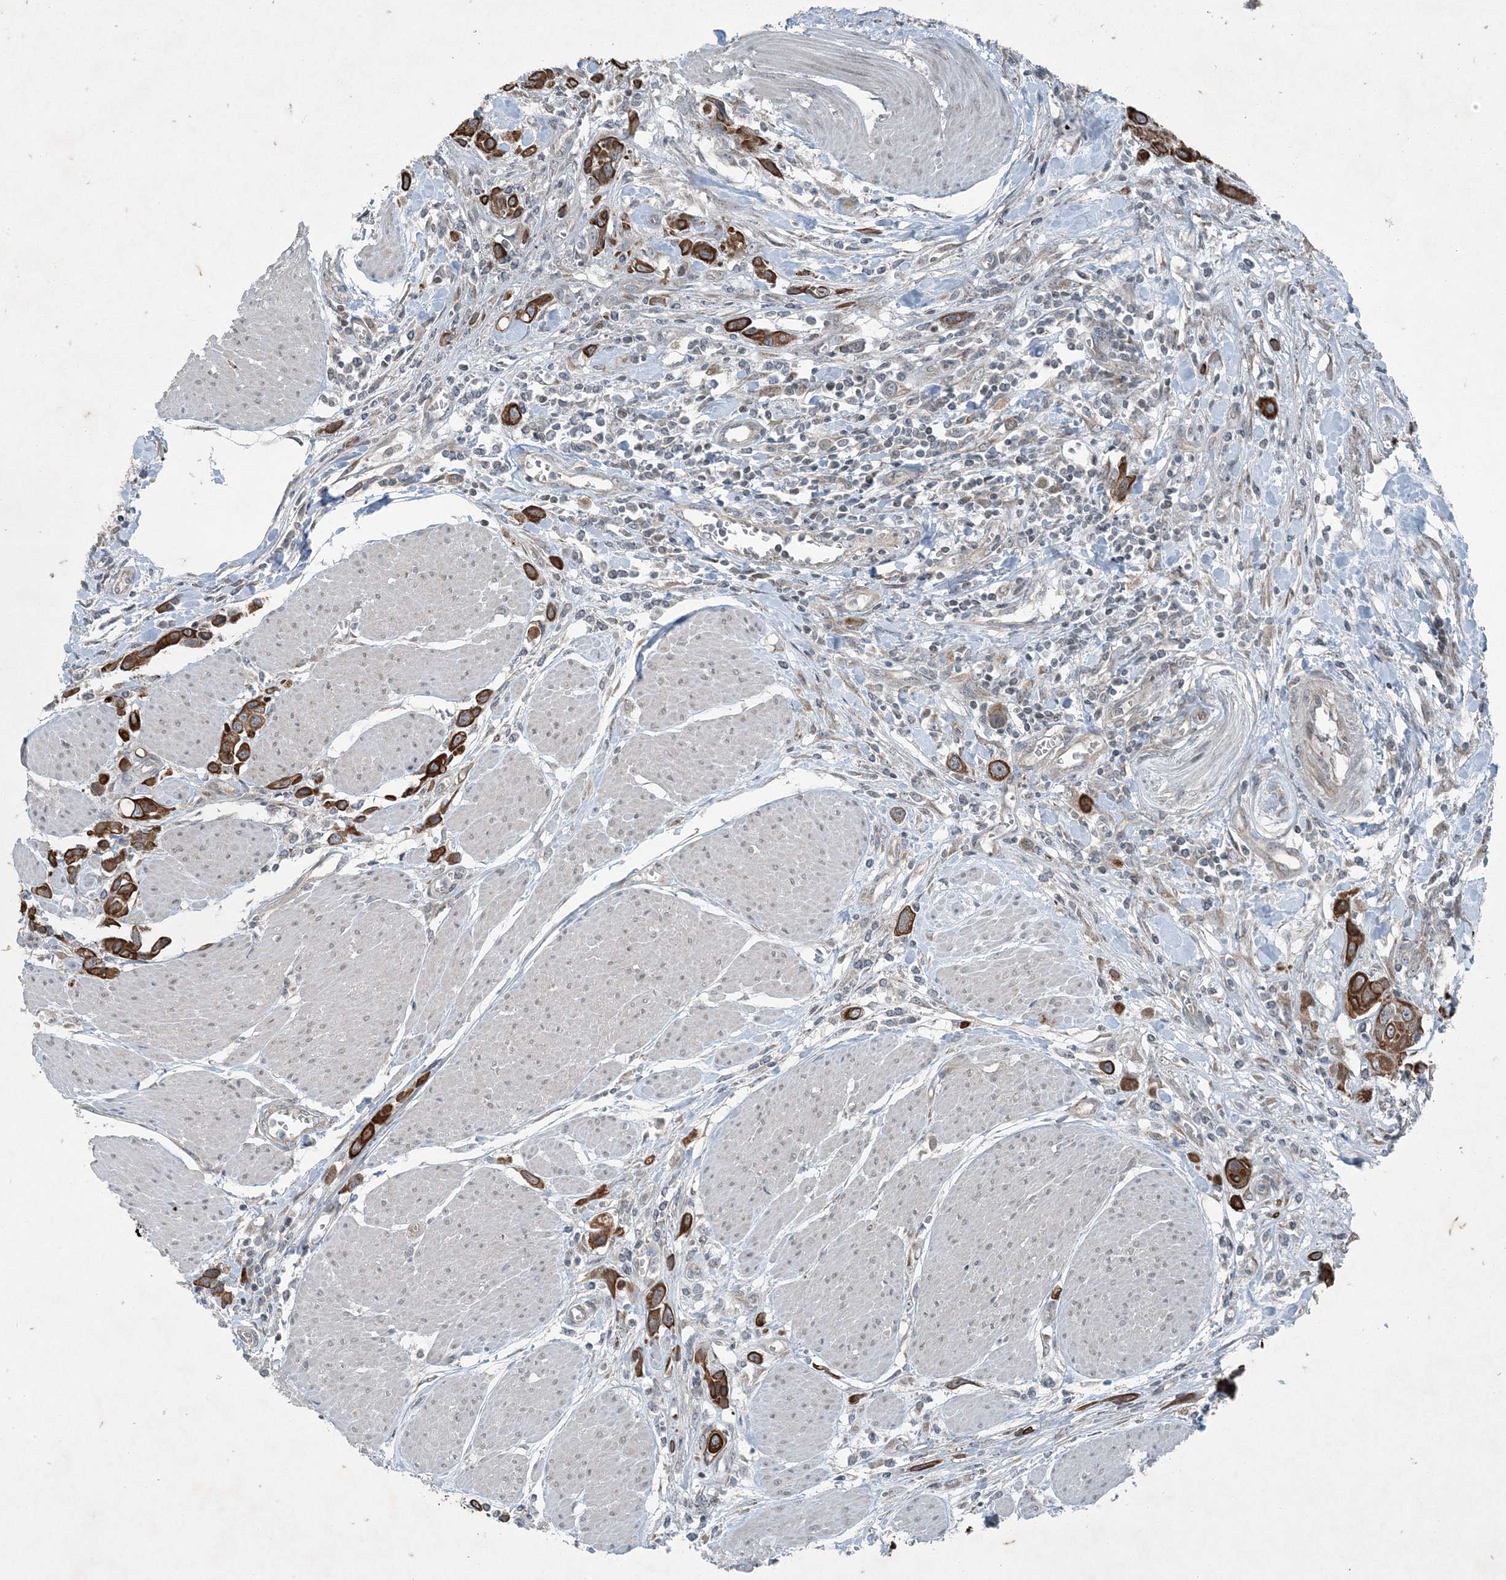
{"staining": {"intensity": "strong", "quantity": ">75%", "location": "cytoplasmic/membranous"}, "tissue": "urothelial cancer", "cell_type": "Tumor cells", "image_type": "cancer", "snomed": [{"axis": "morphology", "description": "Urothelial carcinoma, High grade"}, {"axis": "topography", "description": "Urinary bladder"}], "caption": "A high-resolution micrograph shows immunohistochemistry (IHC) staining of high-grade urothelial carcinoma, which reveals strong cytoplasmic/membranous positivity in about >75% of tumor cells.", "gene": "PC", "patient": {"sex": "male", "age": 50}}